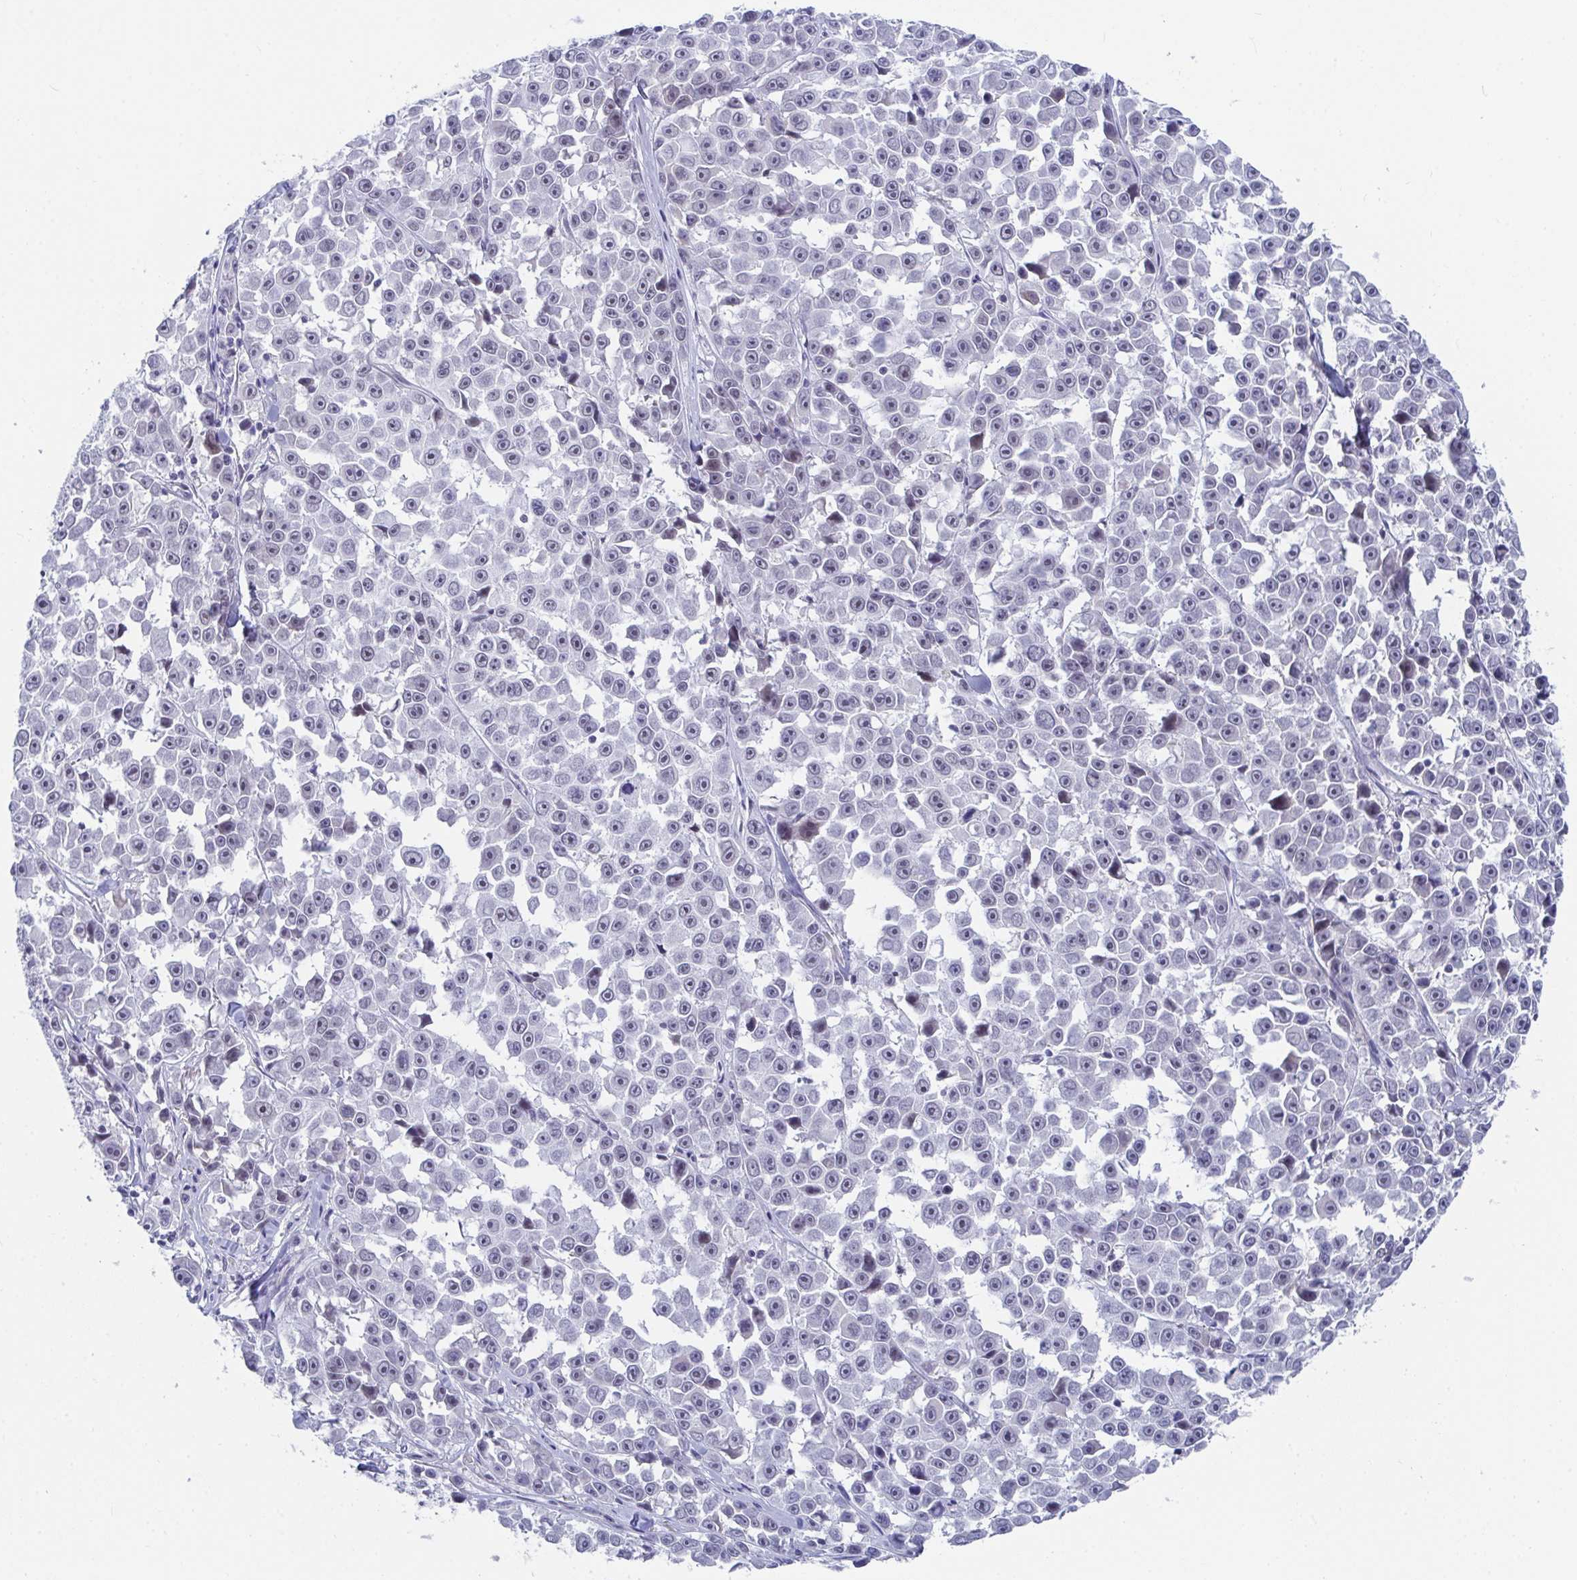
{"staining": {"intensity": "negative", "quantity": "none", "location": "none"}, "tissue": "melanoma", "cell_type": "Tumor cells", "image_type": "cancer", "snomed": [{"axis": "morphology", "description": "Malignant melanoma, NOS"}, {"axis": "topography", "description": "Skin"}], "caption": "Tumor cells are negative for brown protein staining in malignant melanoma. (Brightfield microscopy of DAB (3,3'-diaminobenzidine) immunohistochemistry at high magnification).", "gene": "DAOA", "patient": {"sex": "female", "age": 66}}